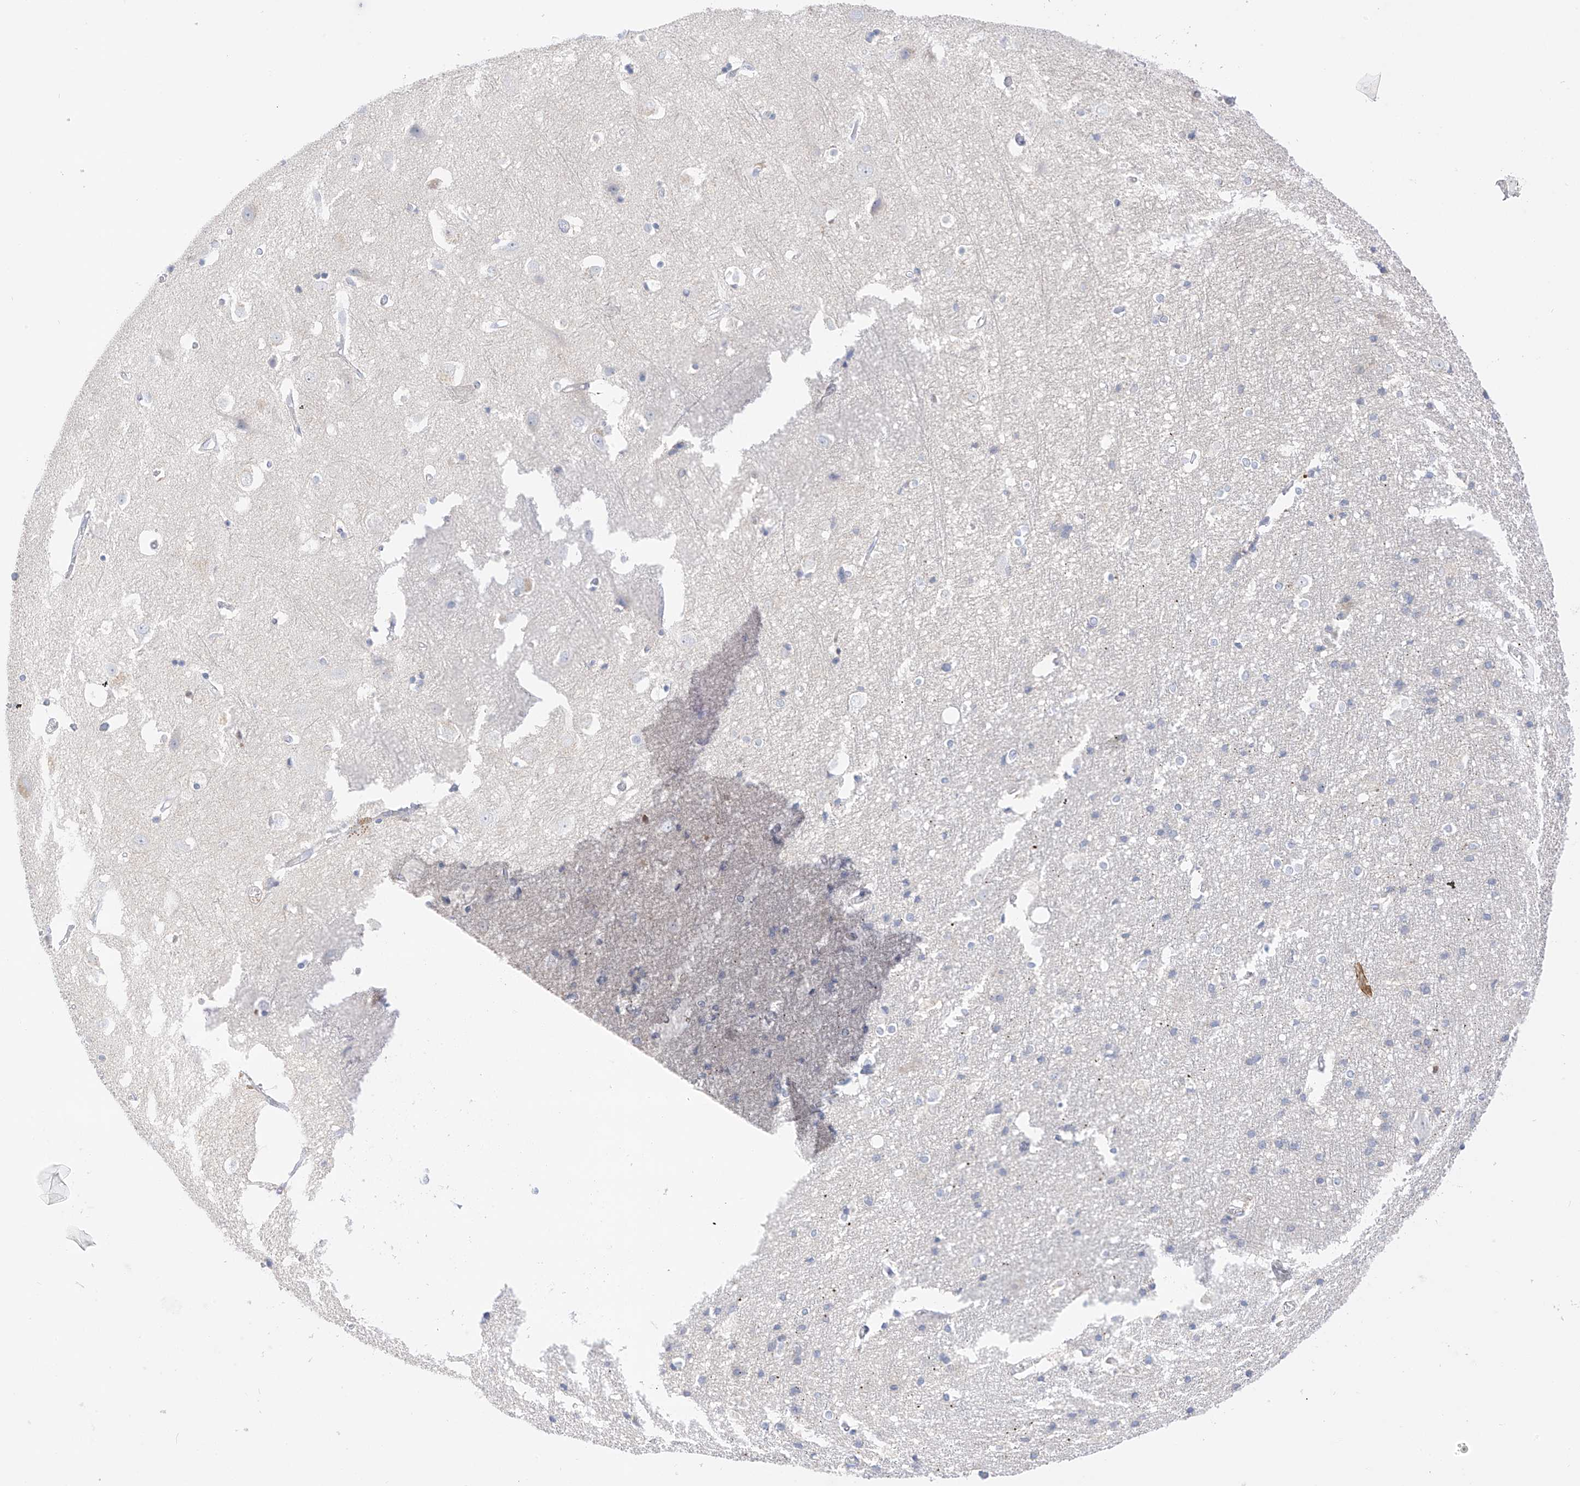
{"staining": {"intensity": "strong", "quantity": "<25%", "location": "cytoplasmic/membranous"}, "tissue": "cerebral cortex", "cell_type": "Endothelial cells", "image_type": "normal", "snomed": [{"axis": "morphology", "description": "Normal tissue, NOS"}, {"axis": "topography", "description": "Cerebral cortex"}], "caption": "This photomicrograph displays immunohistochemistry (IHC) staining of unremarkable human cerebral cortex, with medium strong cytoplasmic/membranous staining in about <25% of endothelial cells.", "gene": "ST3GAL5", "patient": {"sex": "male", "age": 54}}